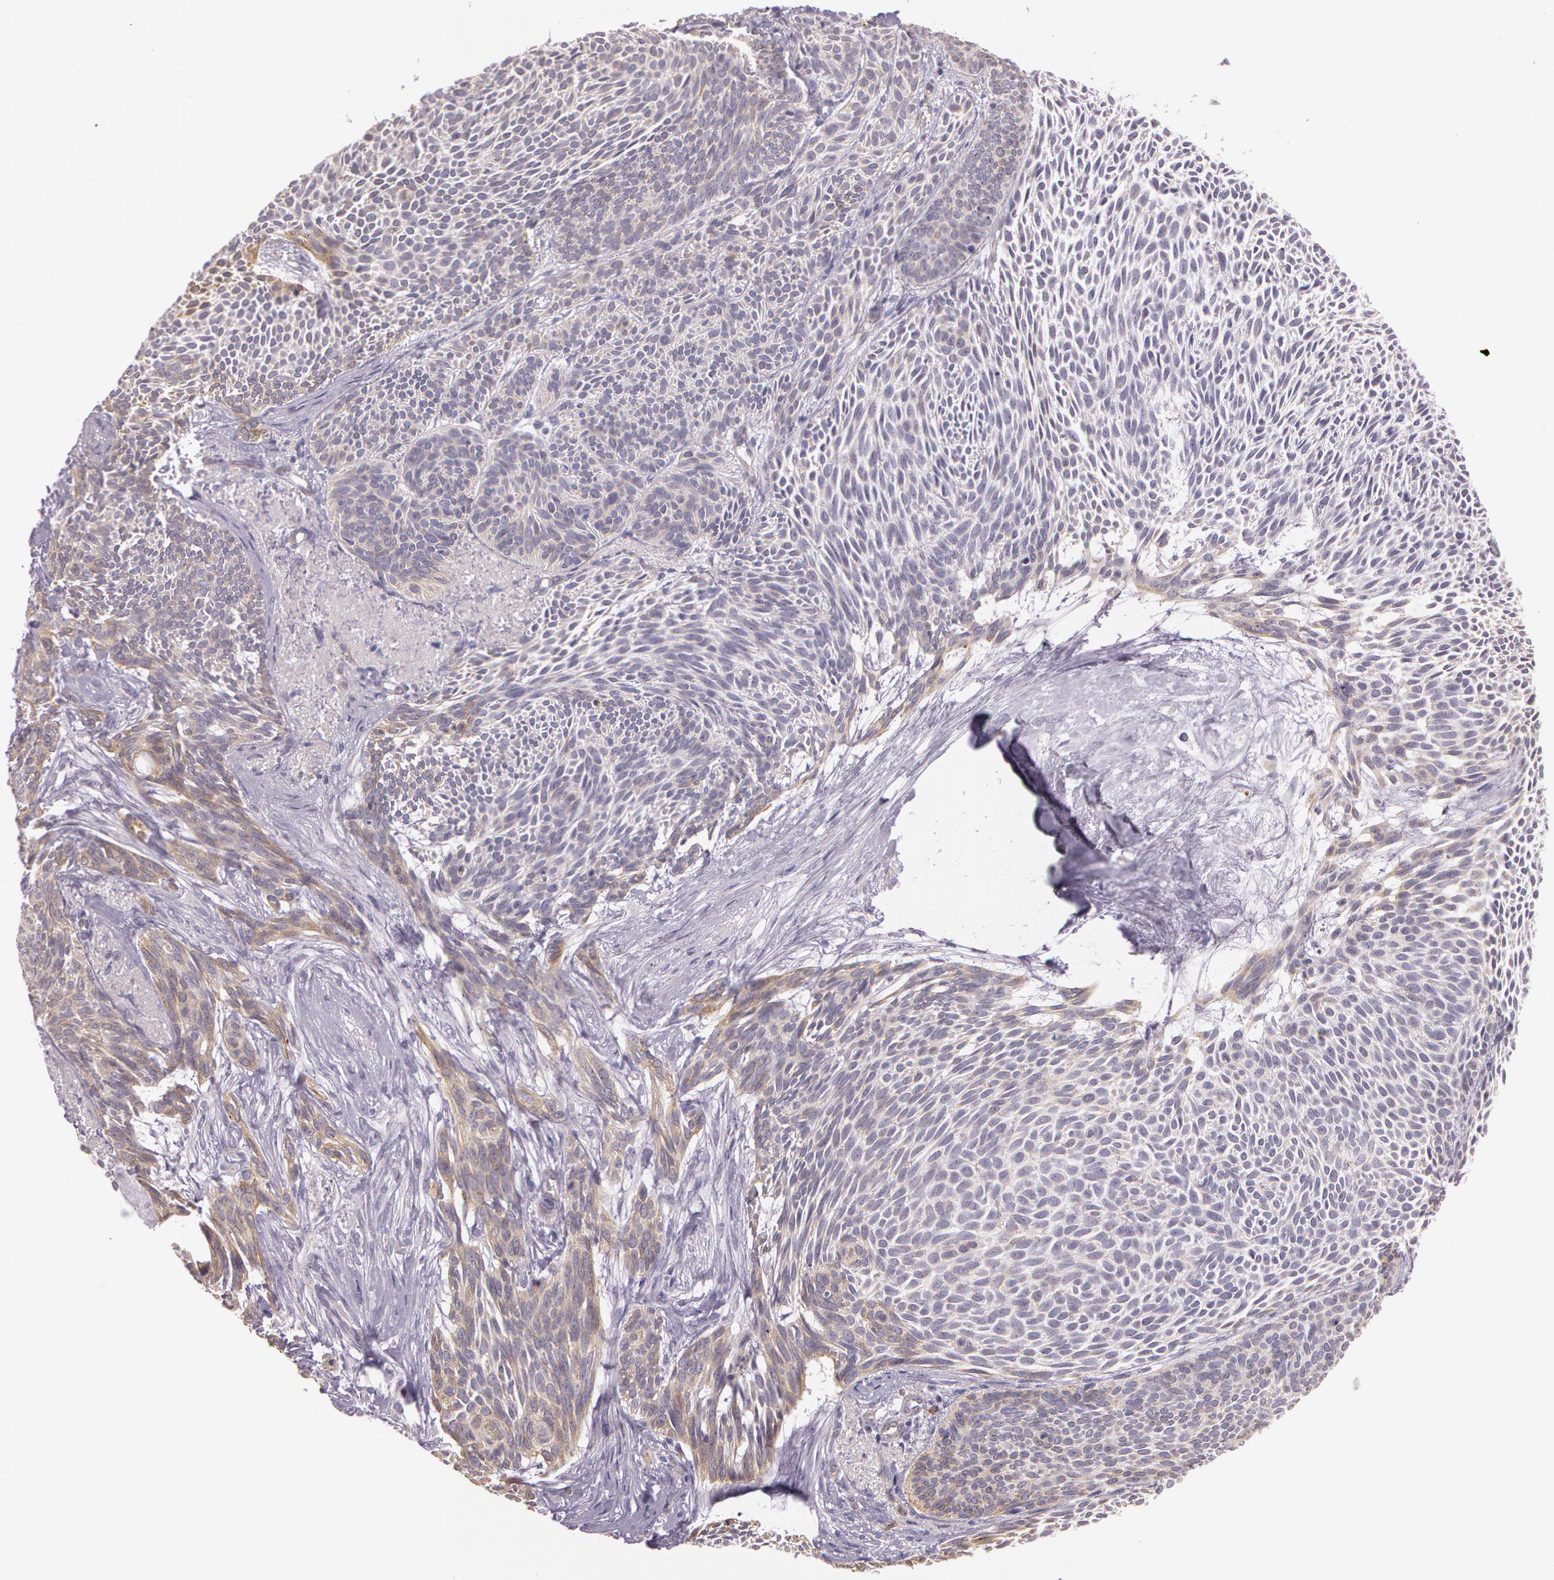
{"staining": {"intensity": "weak", "quantity": "25%-75%", "location": "cytoplasmic/membranous"}, "tissue": "skin cancer", "cell_type": "Tumor cells", "image_type": "cancer", "snomed": [{"axis": "morphology", "description": "Basal cell carcinoma"}, {"axis": "topography", "description": "Skin"}], "caption": "Immunohistochemical staining of human basal cell carcinoma (skin) demonstrates weak cytoplasmic/membranous protein positivity in about 25%-75% of tumor cells.", "gene": "APP", "patient": {"sex": "male", "age": 84}}